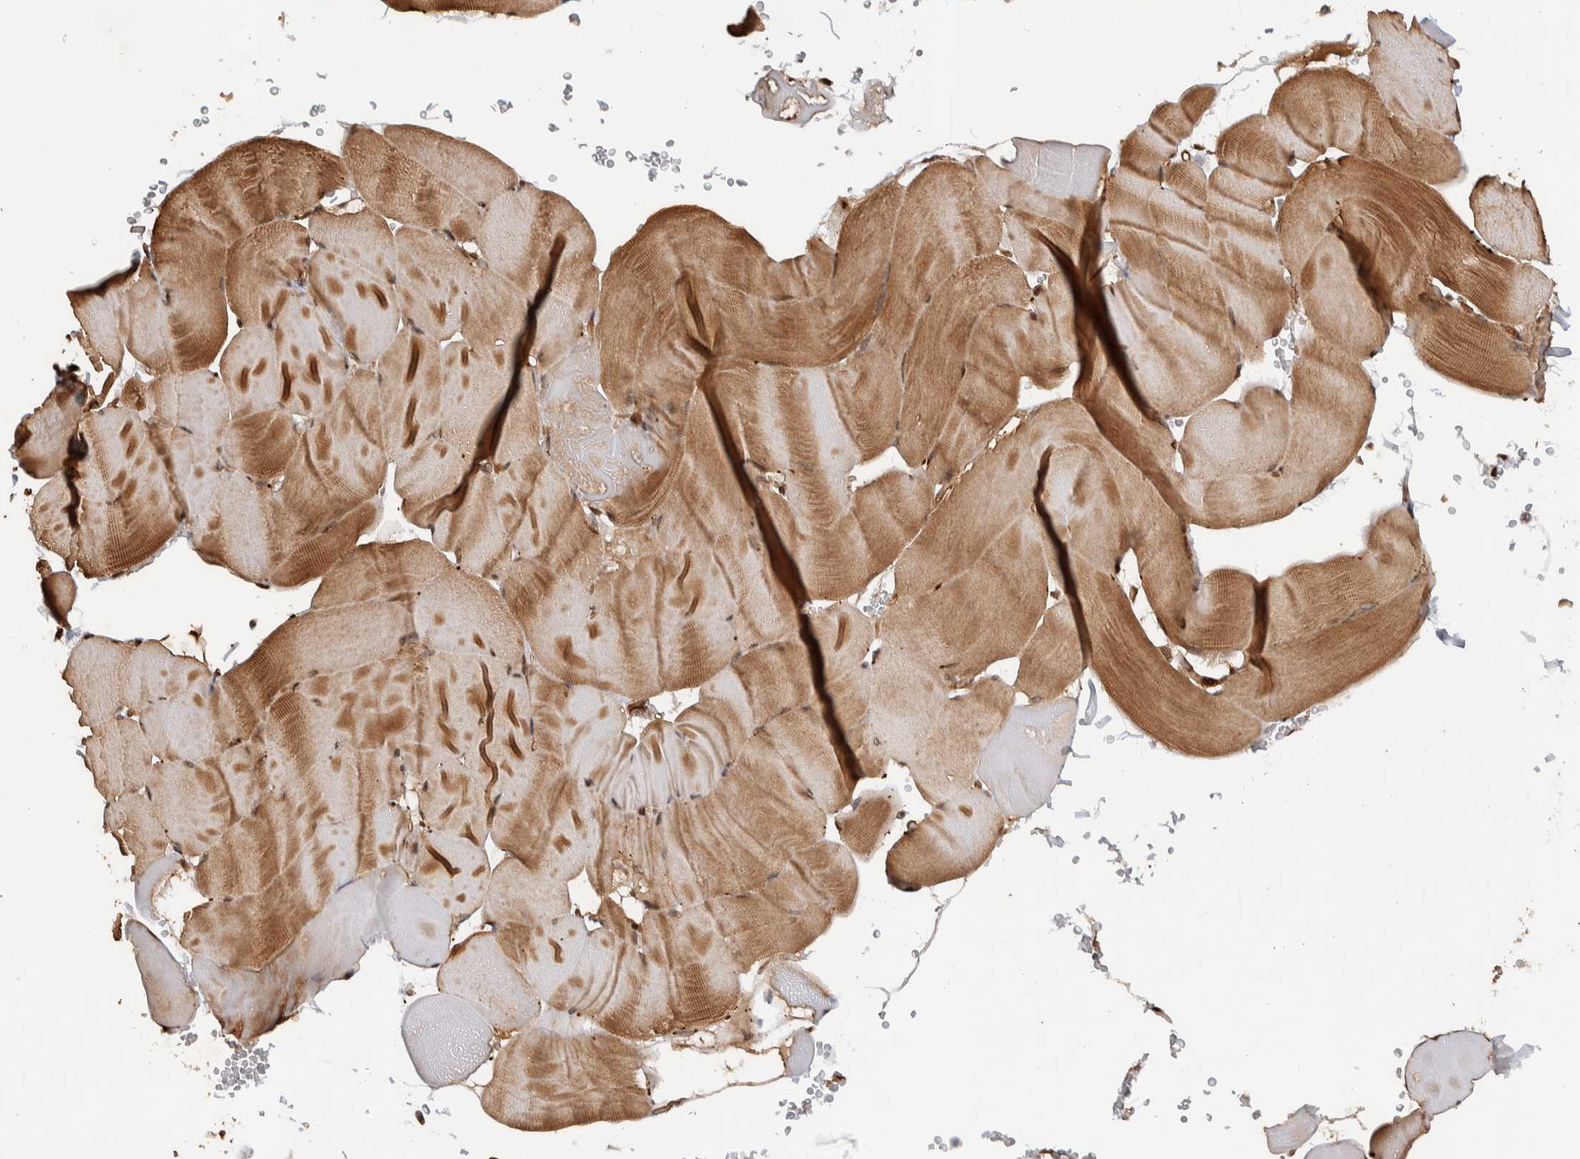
{"staining": {"intensity": "moderate", "quantity": ">75%", "location": "cytoplasmic/membranous"}, "tissue": "skeletal muscle", "cell_type": "Myocytes", "image_type": "normal", "snomed": [{"axis": "morphology", "description": "Normal tissue, NOS"}, {"axis": "topography", "description": "Skeletal muscle"}], "caption": "Immunohistochemical staining of benign skeletal muscle shows >75% levels of moderate cytoplasmic/membranous protein positivity in about >75% of myocytes.", "gene": "TOR1B", "patient": {"sex": "male", "age": 62}}